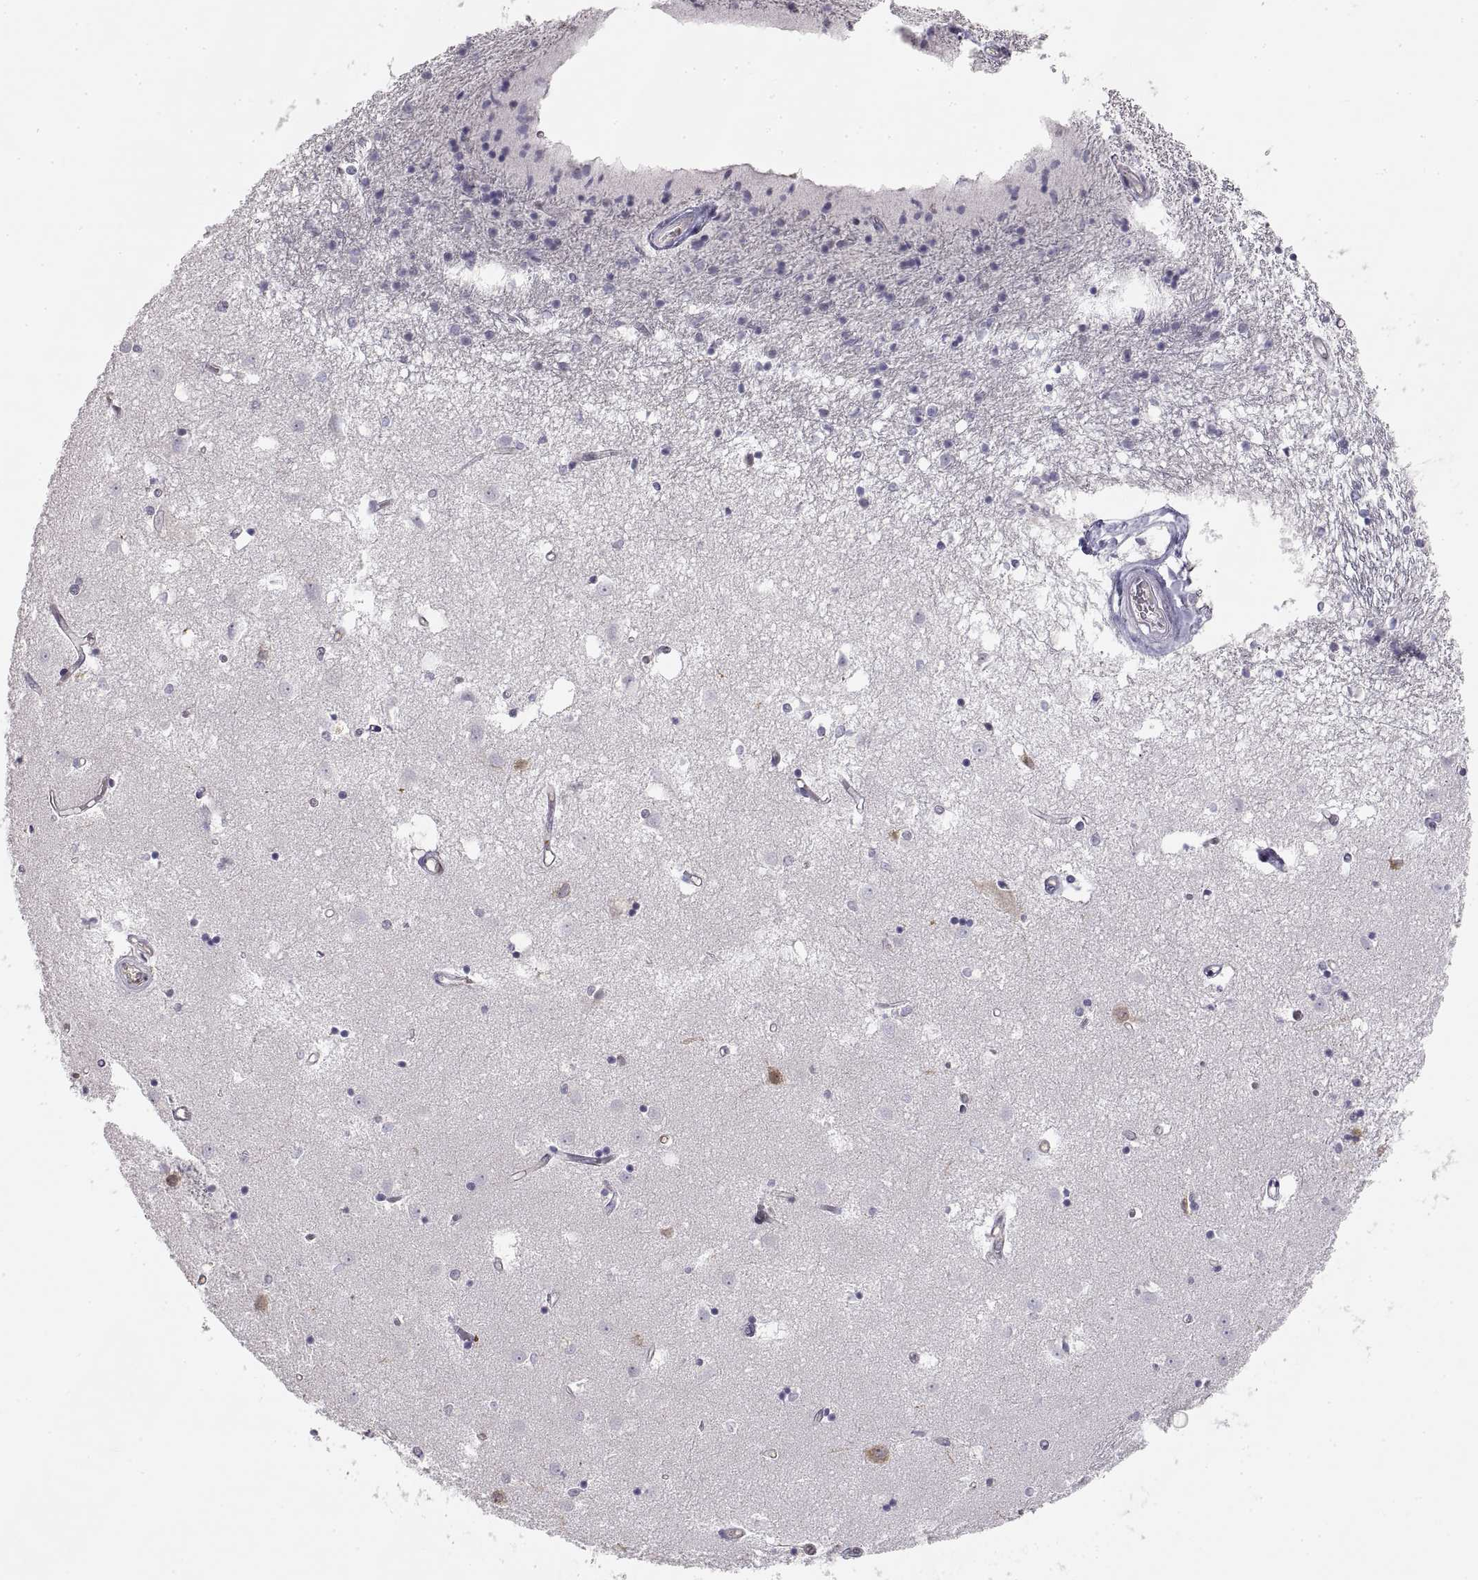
{"staining": {"intensity": "negative", "quantity": "none", "location": "none"}, "tissue": "caudate", "cell_type": "Glial cells", "image_type": "normal", "snomed": [{"axis": "morphology", "description": "Normal tissue, NOS"}, {"axis": "topography", "description": "Lateral ventricle wall"}], "caption": "DAB (3,3'-diaminobenzidine) immunohistochemical staining of benign human caudate displays no significant staining in glial cells.", "gene": "HSP90AB1", "patient": {"sex": "male", "age": 54}}